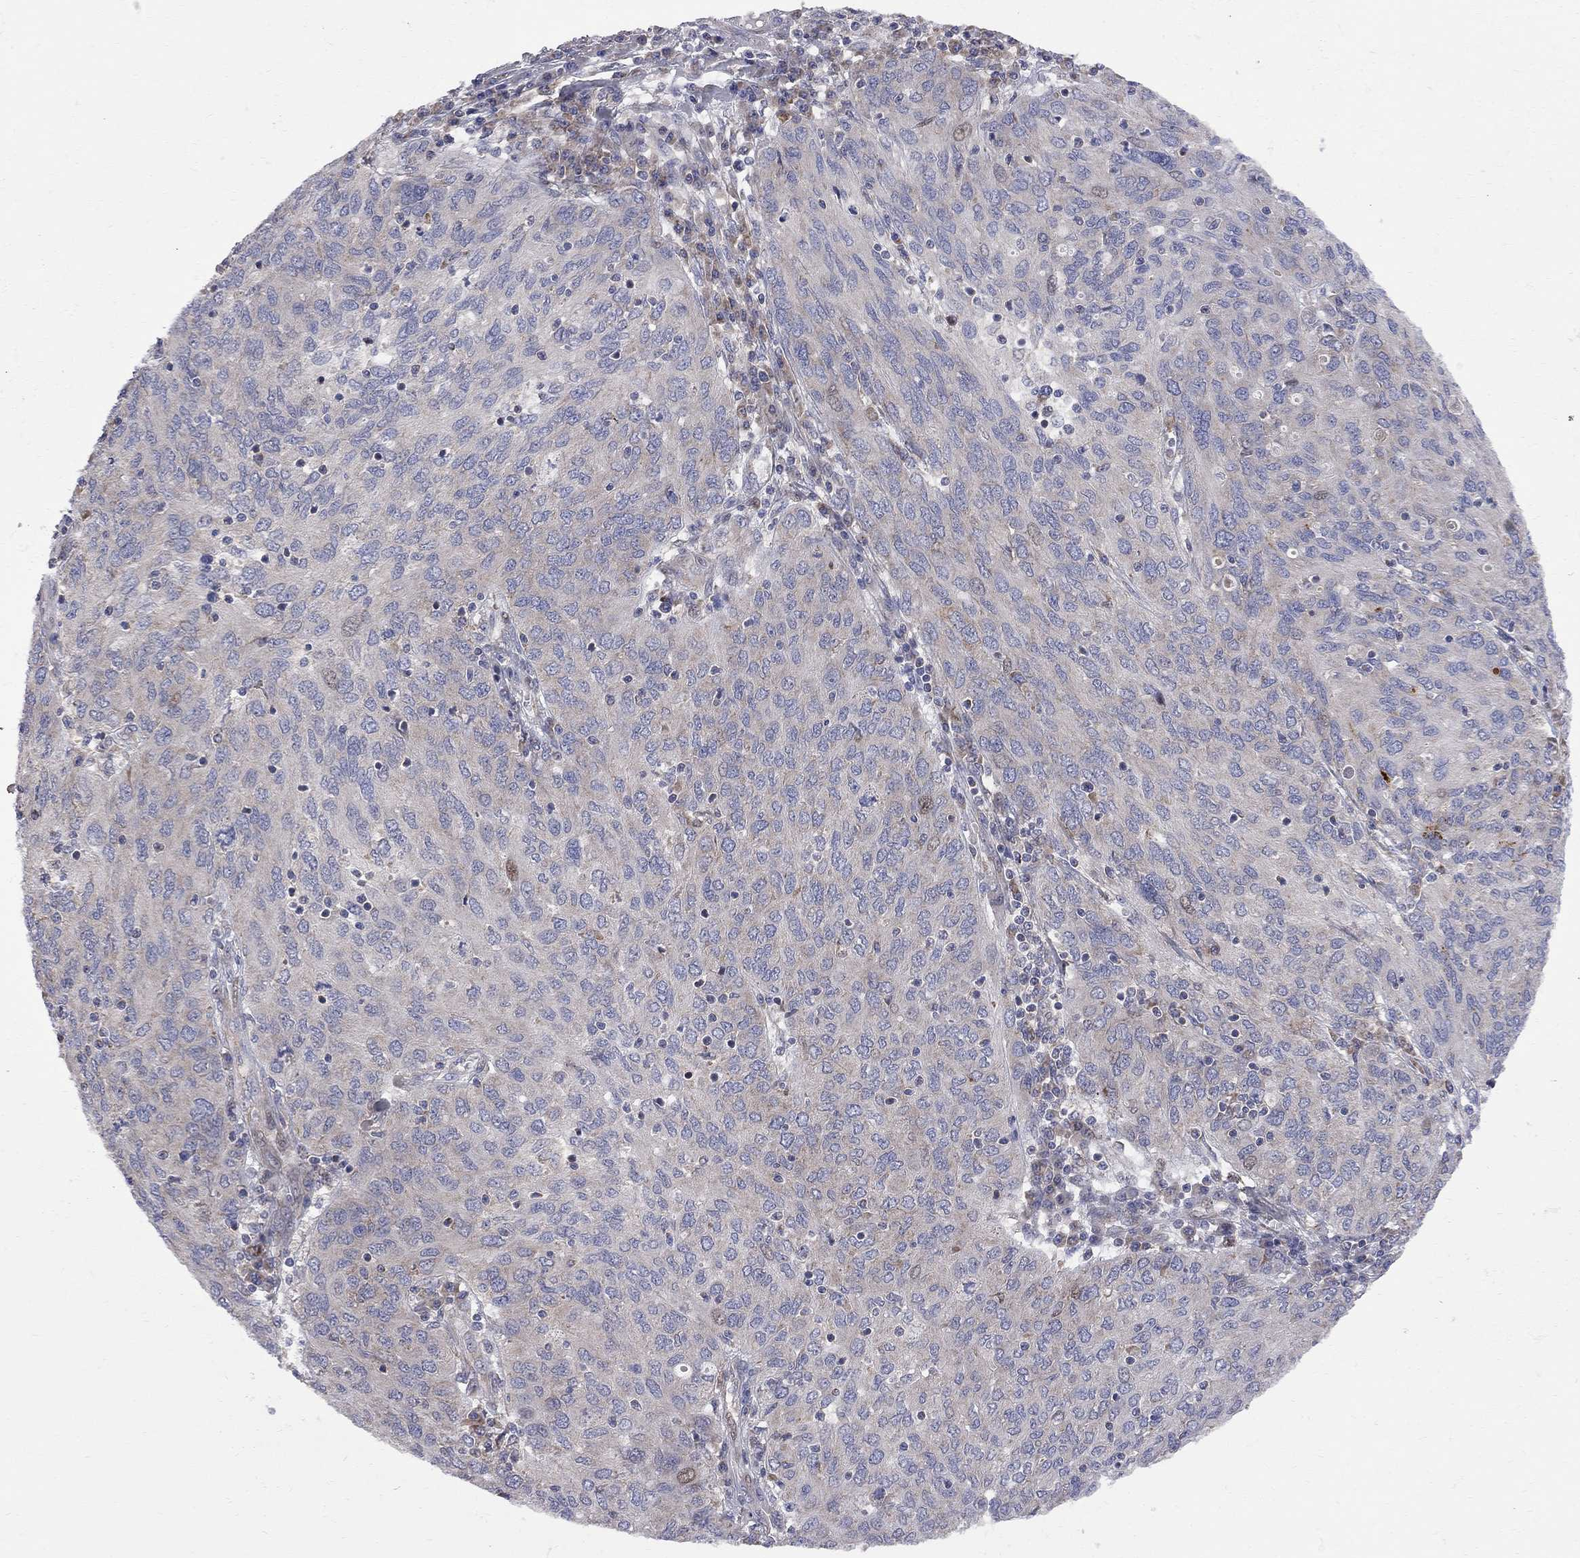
{"staining": {"intensity": "moderate", "quantity": "<25%", "location": "nuclear"}, "tissue": "ovarian cancer", "cell_type": "Tumor cells", "image_type": "cancer", "snomed": [{"axis": "morphology", "description": "Carcinoma, endometroid"}, {"axis": "topography", "description": "Ovary"}], "caption": "Immunohistochemical staining of ovarian cancer exhibits moderate nuclear protein expression in about <25% of tumor cells.", "gene": "CNOT11", "patient": {"sex": "female", "age": 50}}